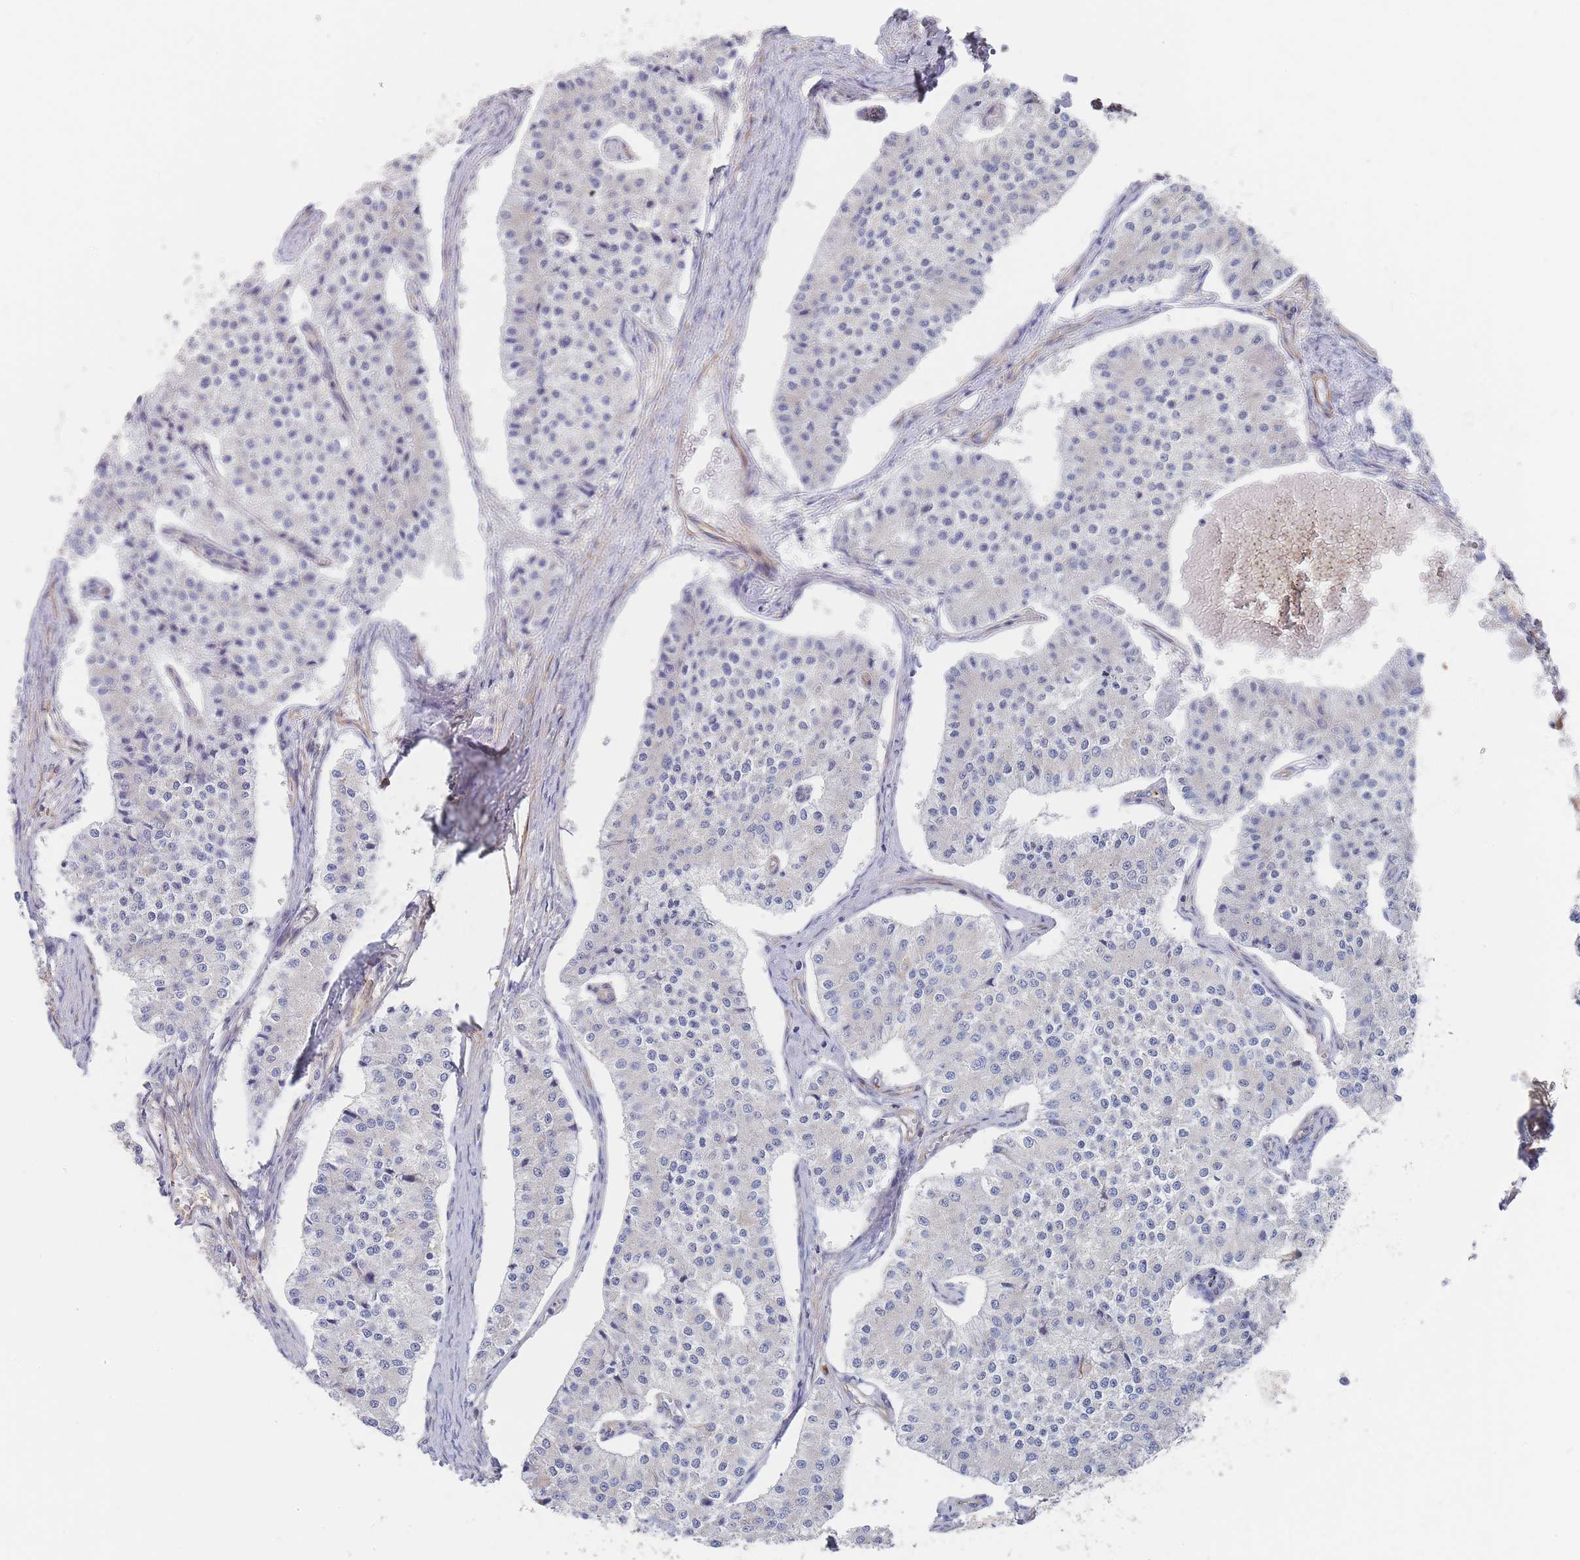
{"staining": {"intensity": "negative", "quantity": "none", "location": "none"}, "tissue": "carcinoid", "cell_type": "Tumor cells", "image_type": "cancer", "snomed": [{"axis": "morphology", "description": "Carcinoid, malignant, NOS"}, {"axis": "topography", "description": "Colon"}], "caption": "Immunohistochemistry (IHC) micrograph of neoplastic tissue: human carcinoid stained with DAB shows no significant protein expression in tumor cells.", "gene": "G6PC1", "patient": {"sex": "female", "age": 52}}